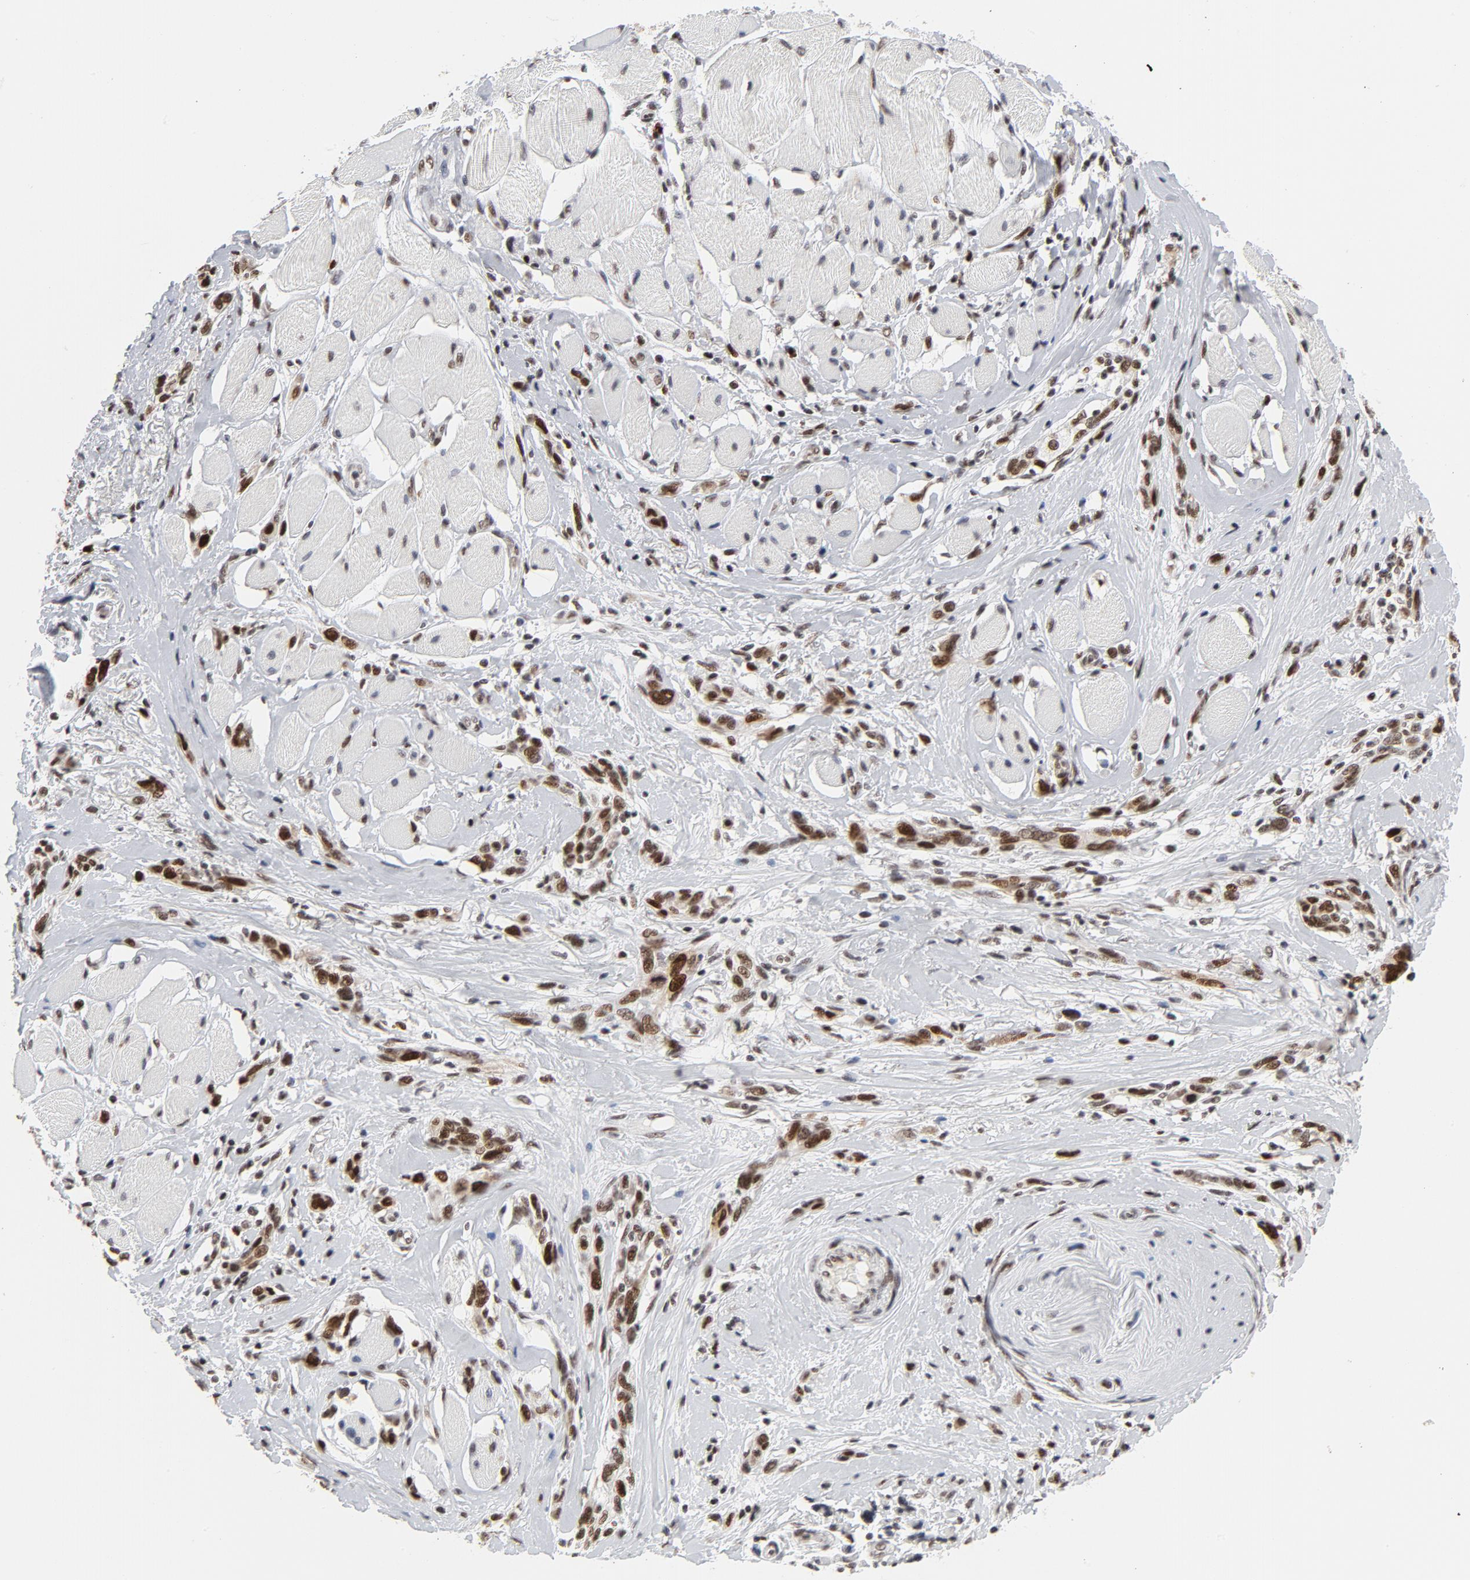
{"staining": {"intensity": "strong", "quantity": ">75%", "location": "nuclear"}, "tissue": "melanoma", "cell_type": "Tumor cells", "image_type": "cancer", "snomed": [{"axis": "morphology", "description": "Malignant melanoma, NOS"}, {"axis": "topography", "description": "Skin"}], "caption": "Melanoma stained with a protein marker demonstrates strong staining in tumor cells.", "gene": "RFC4", "patient": {"sex": "male", "age": 91}}